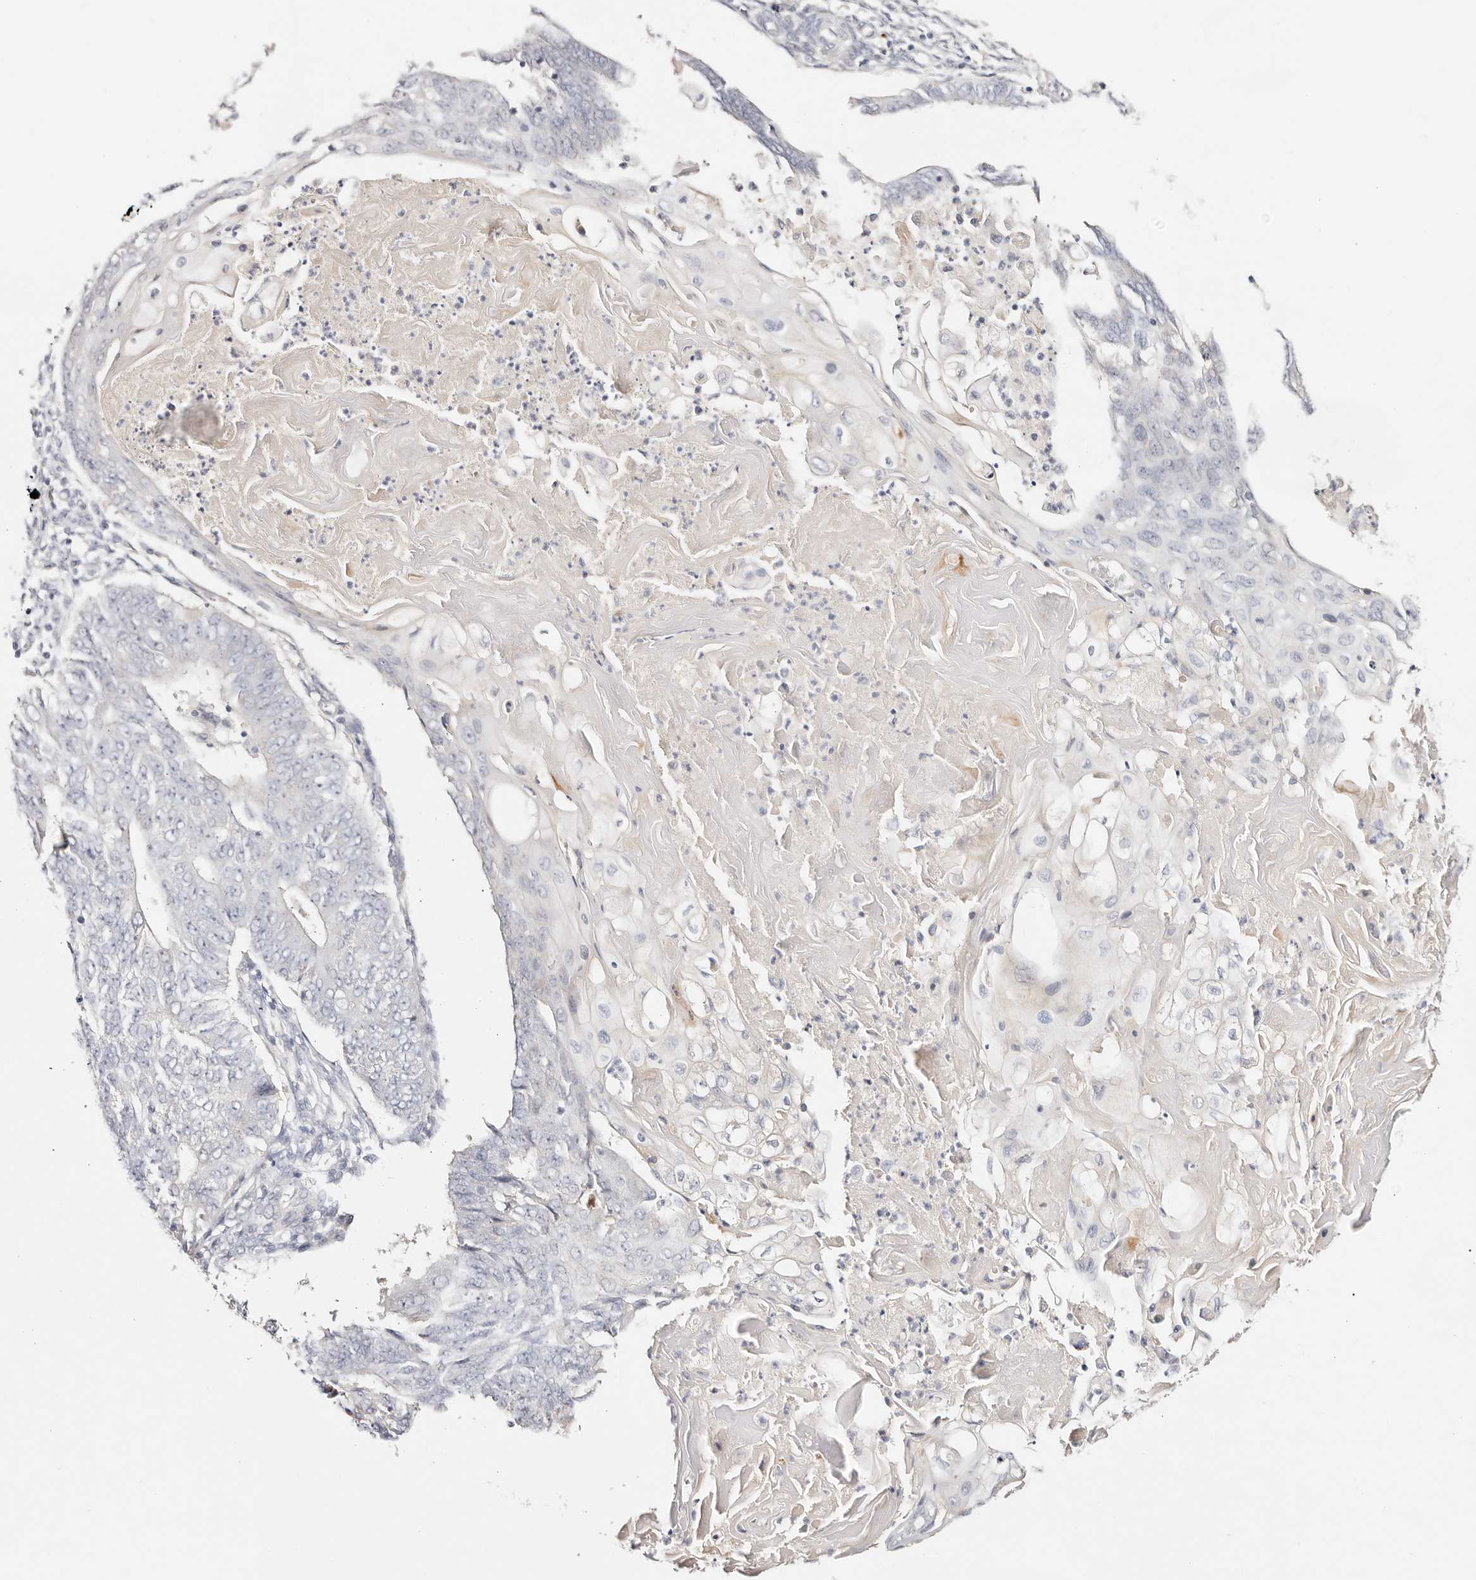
{"staining": {"intensity": "negative", "quantity": "none", "location": "none"}, "tissue": "endometrial cancer", "cell_type": "Tumor cells", "image_type": "cancer", "snomed": [{"axis": "morphology", "description": "Adenocarcinoma, NOS"}, {"axis": "topography", "description": "Endometrium"}], "caption": "This is a micrograph of immunohistochemistry (IHC) staining of adenocarcinoma (endometrial), which shows no expression in tumor cells. Nuclei are stained in blue.", "gene": "DNASE1", "patient": {"sex": "female", "age": 32}}